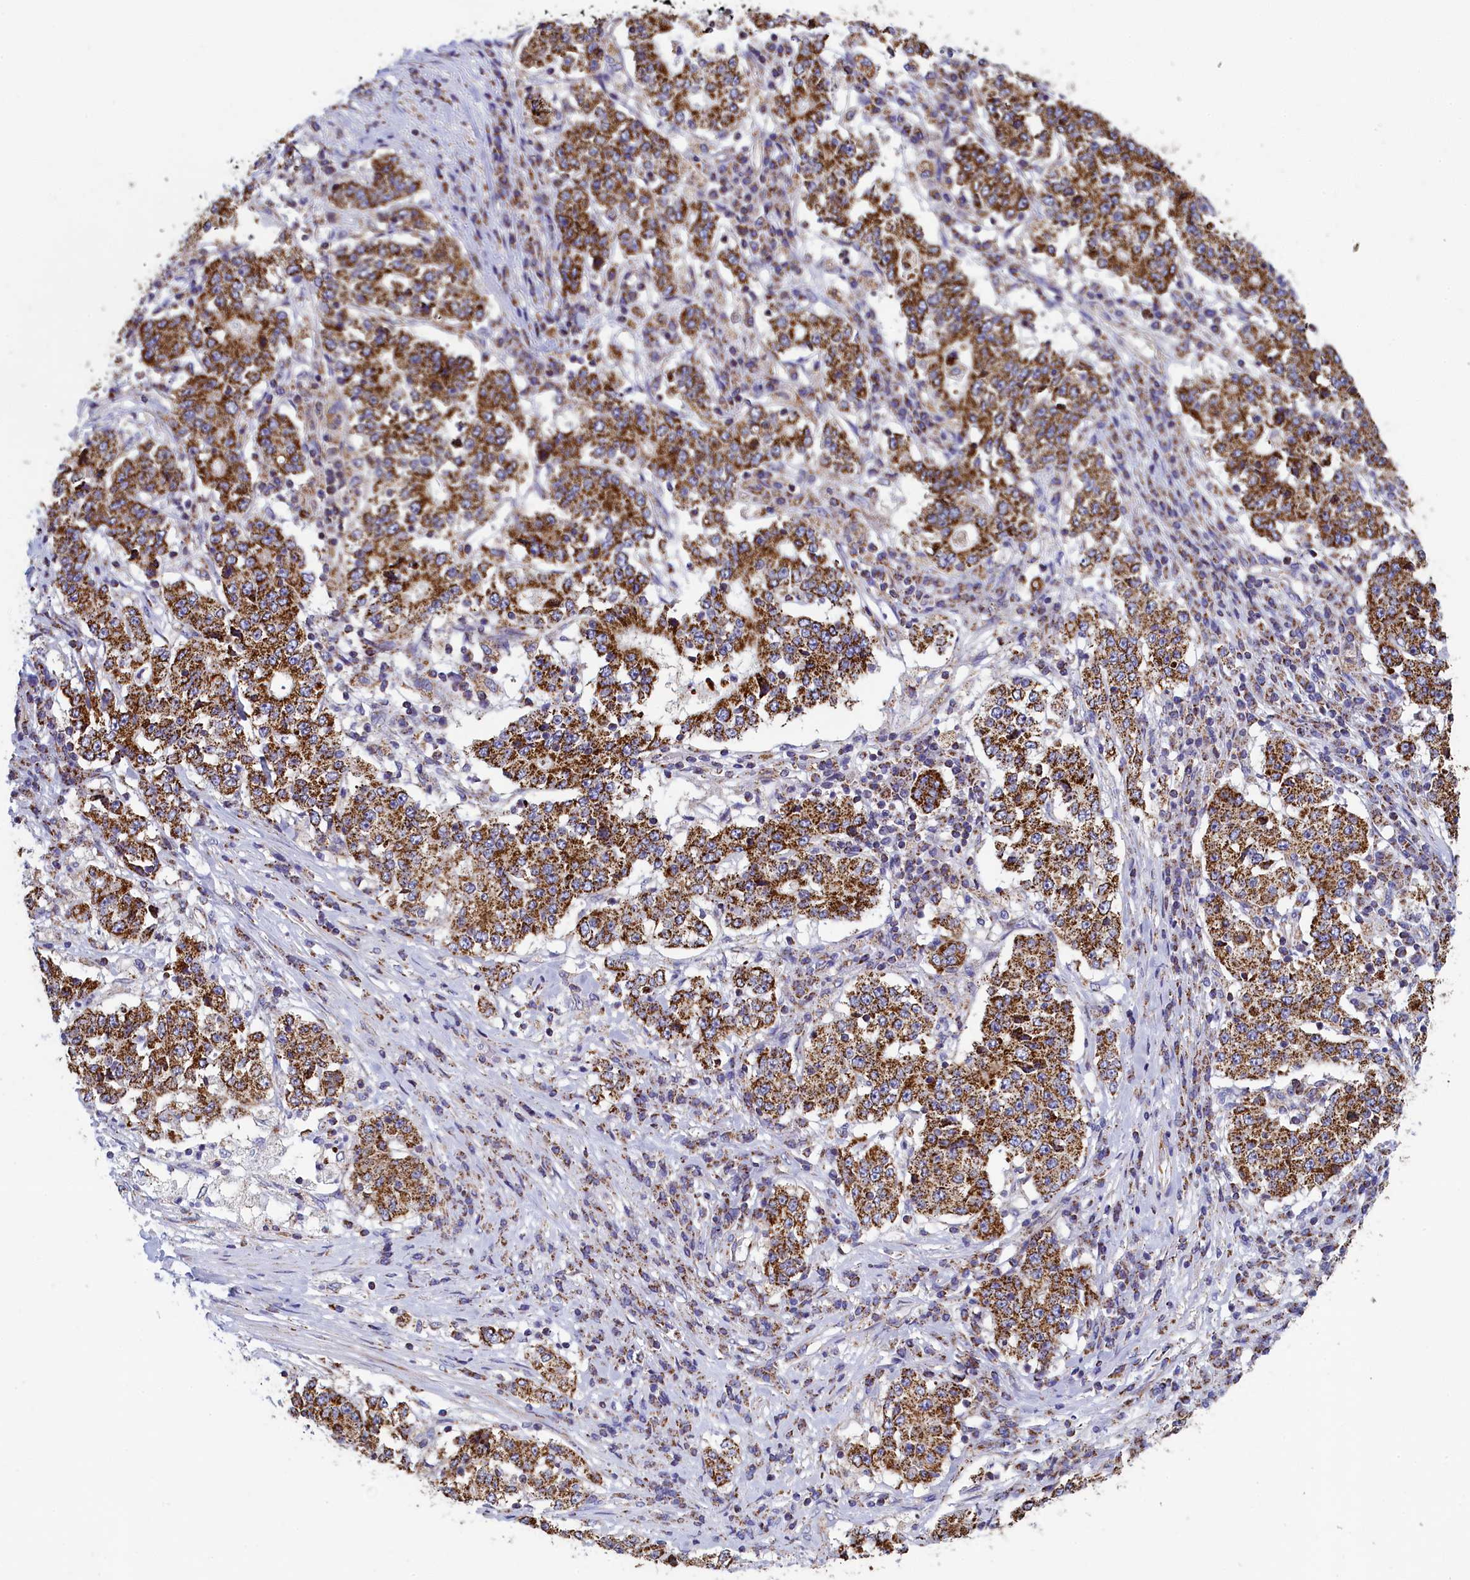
{"staining": {"intensity": "strong", "quantity": ">75%", "location": "cytoplasmic/membranous"}, "tissue": "stomach cancer", "cell_type": "Tumor cells", "image_type": "cancer", "snomed": [{"axis": "morphology", "description": "Adenocarcinoma, NOS"}, {"axis": "topography", "description": "Stomach"}], "caption": "Tumor cells show high levels of strong cytoplasmic/membranous staining in about >75% of cells in stomach cancer.", "gene": "IFT122", "patient": {"sex": "male", "age": 59}}